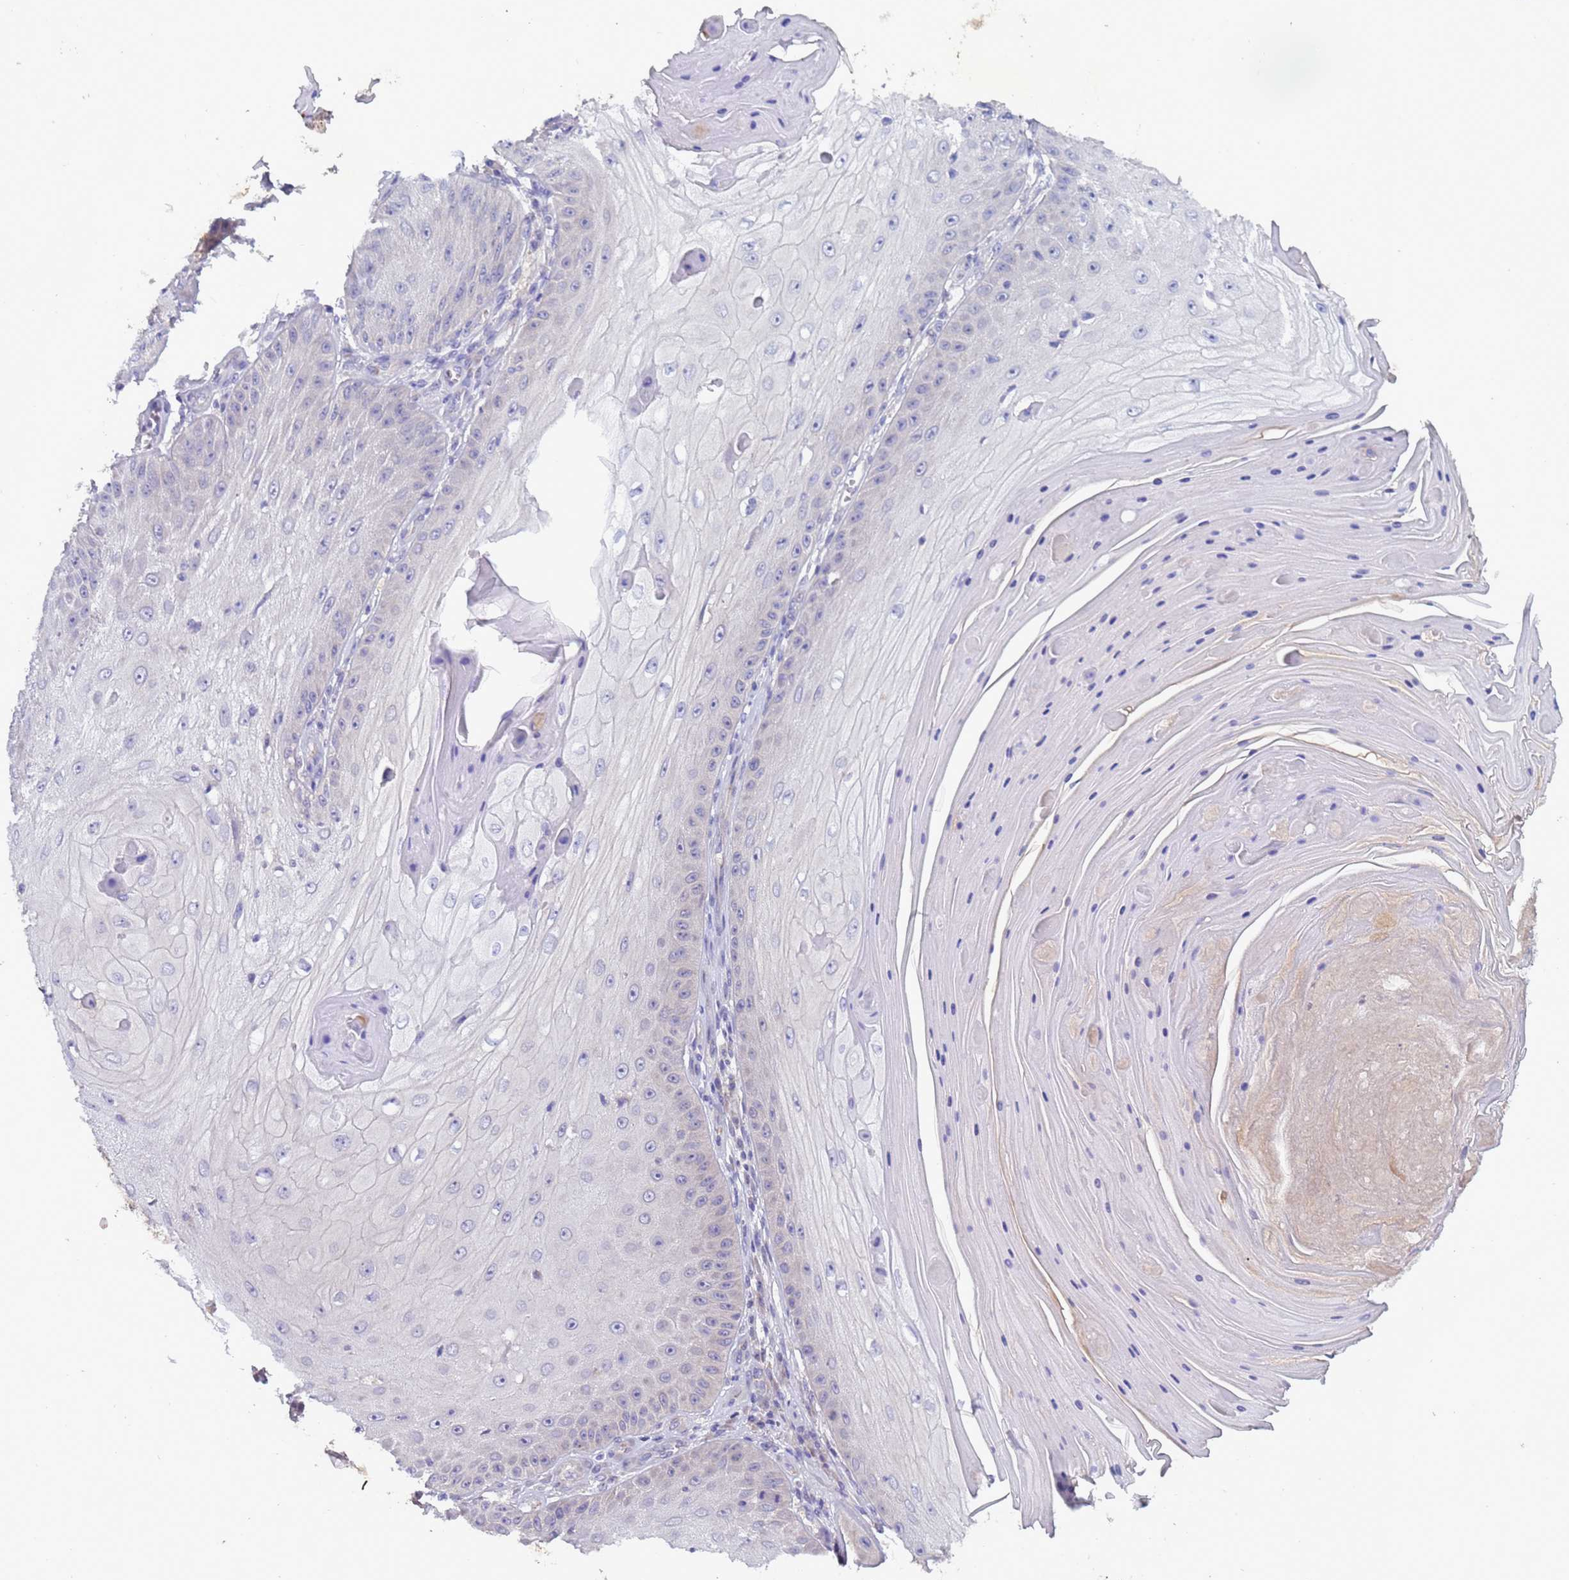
{"staining": {"intensity": "negative", "quantity": "none", "location": "none"}, "tissue": "skin cancer", "cell_type": "Tumor cells", "image_type": "cancer", "snomed": [{"axis": "morphology", "description": "Squamous cell carcinoma, NOS"}, {"axis": "topography", "description": "Skin"}], "caption": "Skin cancer (squamous cell carcinoma) stained for a protein using IHC displays no positivity tumor cells.", "gene": "ZNF248", "patient": {"sex": "male", "age": 70}}